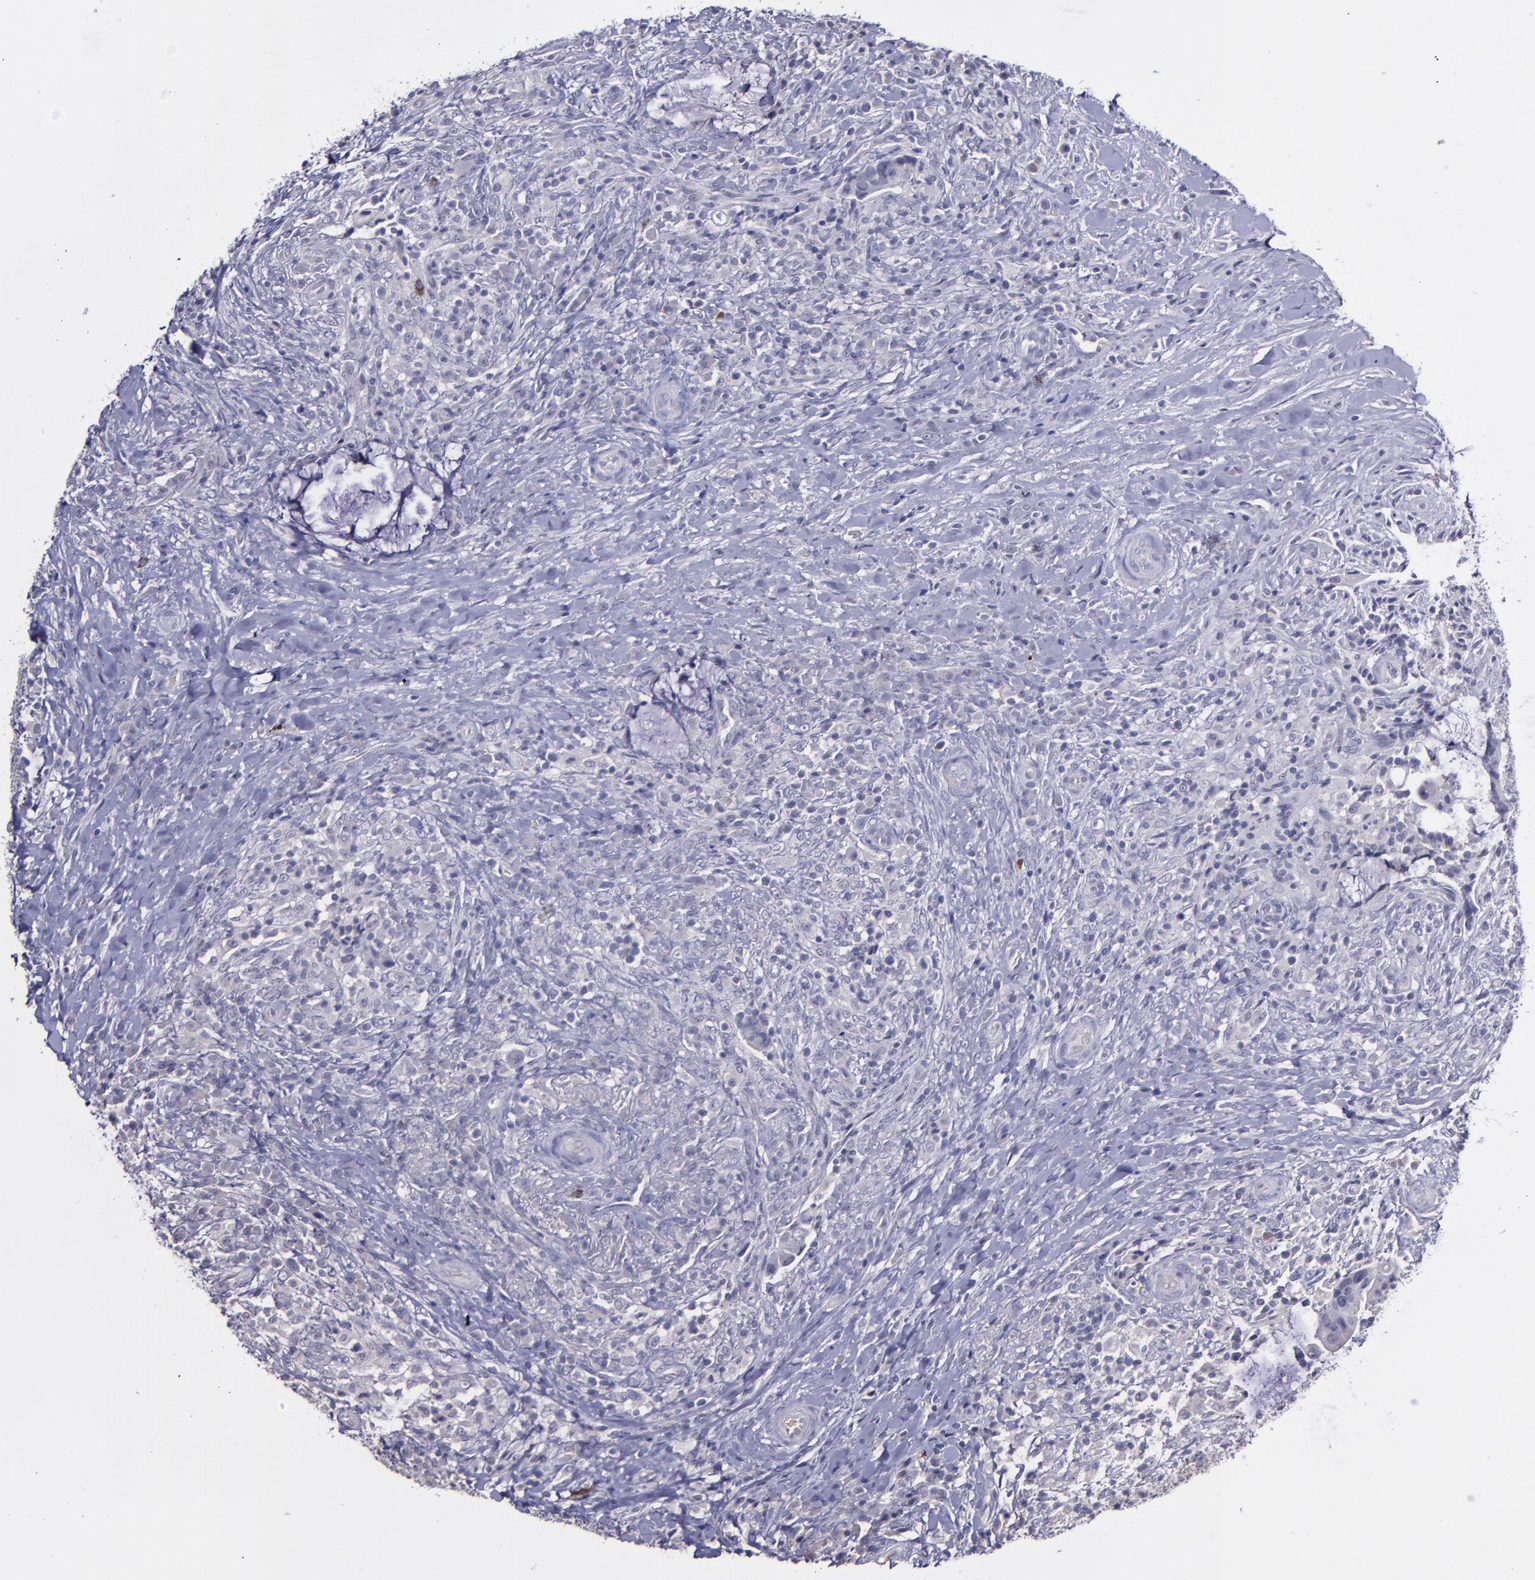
{"staining": {"intensity": "negative", "quantity": "none", "location": "none"}, "tissue": "colorectal cancer", "cell_type": "Tumor cells", "image_type": "cancer", "snomed": [{"axis": "morphology", "description": "Adenocarcinoma, NOS"}, {"axis": "topography", "description": "Rectum"}], "caption": "A high-resolution image shows immunohistochemistry staining of colorectal cancer, which reveals no significant staining in tumor cells.", "gene": "MASP1", "patient": {"sex": "female", "age": 71}}